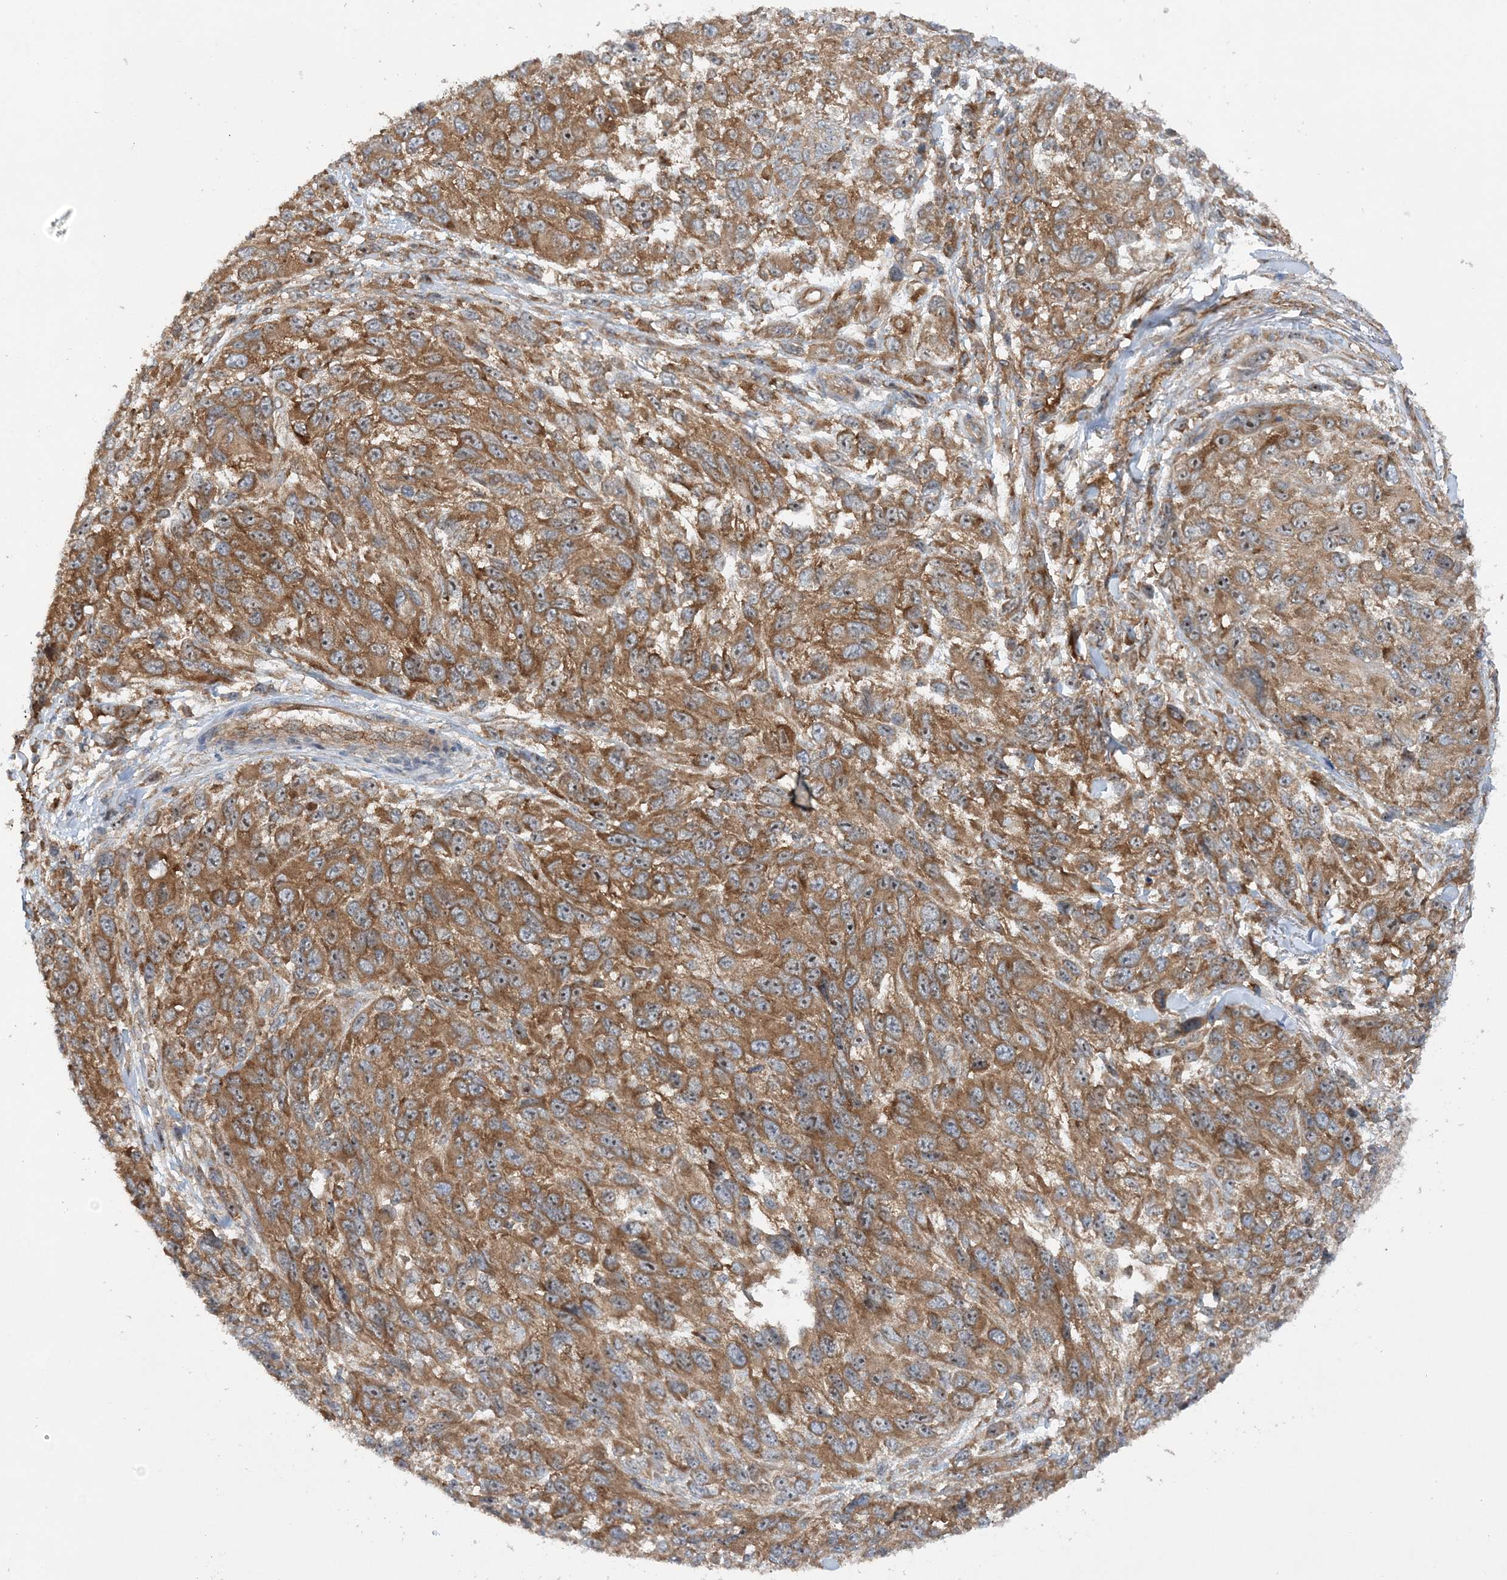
{"staining": {"intensity": "moderate", "quantity": ">75%", "location": "cytoplasmic/membranous"}, "tissue": "melanoma", "cell_type": "Tumor cells", "image_type": "cancer", "snomed": [{"axis": "morphology", "description": "Malignant melanoma, NOS"}, {"axis": "topography", "description": "Skin"}], "caption": "Moderate cytoplasmic/membranous protein staining is appreciated in about >75% of tumor cells in melanoma.", "gene": "ACAP2", "patient": {"sex": "female", "age": 96}}